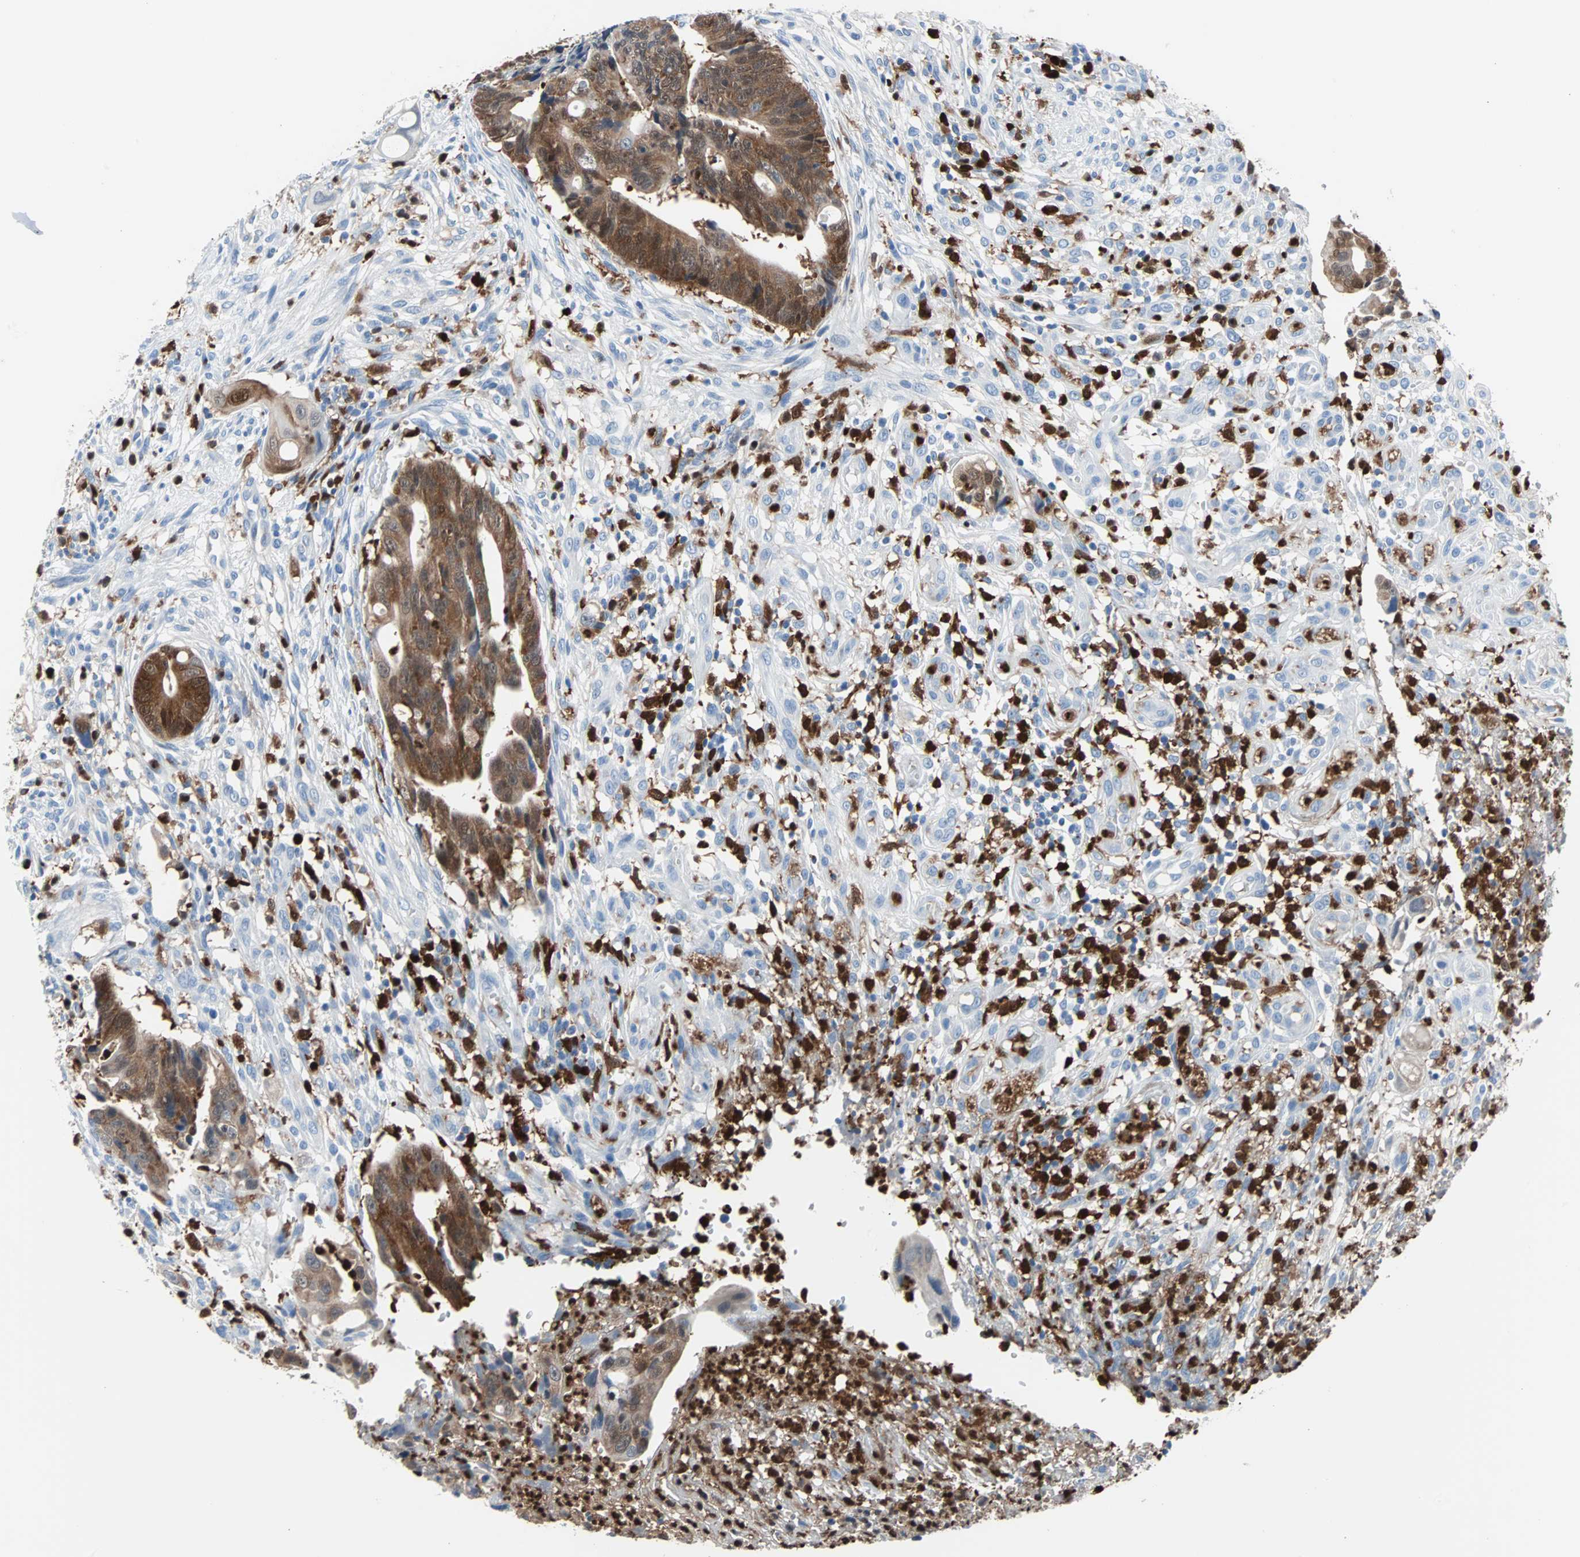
{"staining": {"intensity": "strong", "quantity": ">75%", "location": "cytoplasmic/membranous"}, "tissue": "colorectal cancer", "cell_type": "Tumor cells", "image_type": "cancer", "snomed": [{"axis": "morphology", "description": "Adenocarcinoma, NOS"}, {"axis": "topography", "description": "Colon"}], "caption": "There is high levels of strong cytoplasmic/membranous staining in tumor cells of adenocarcinoma (colorectal), as demonstrated by immunohistochemical staining (brown color).", "gene": "SYK", "patient": {"sex": "female", "age": 57}}